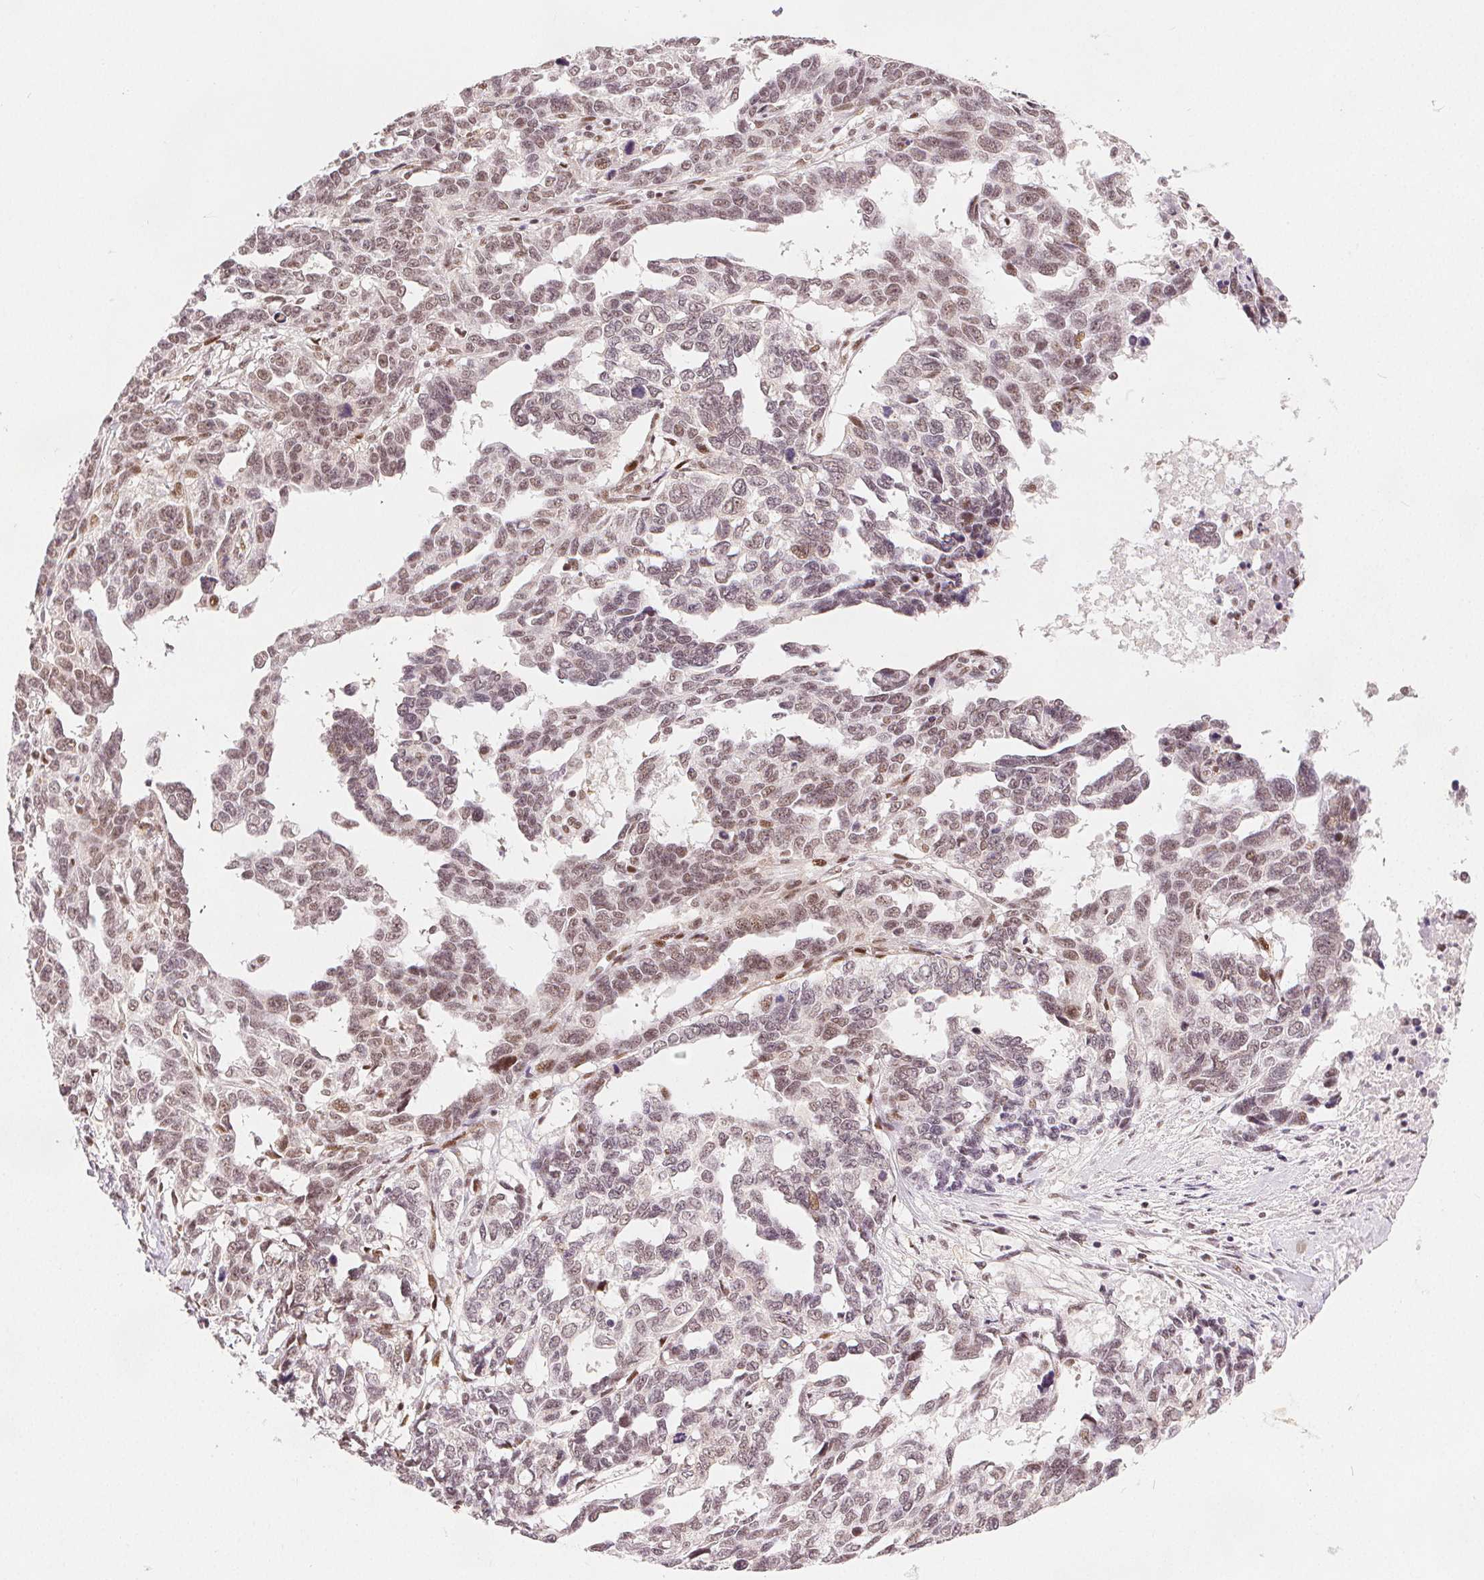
{"staining": {"intensity": "moderate", "quantity": ">75%", "location": "nuclear"}, "tissue": "ovarian cancer", "cell_type": "Tumor cells", "image_type": "cancer", "snomed": [{"axis": "morphology", "description": "Cystadenocarcinoma, serous, NOS"}, {"axis": "topography", "description": "Ovary"}], "caption": "Moderate nuclear protein positivity is present in approximately >75% of tumor cells in serous cystadenocarcinoma (ovarian).", "gene": "ZNF703", "patient": {"sex": "female", "age": 69}}